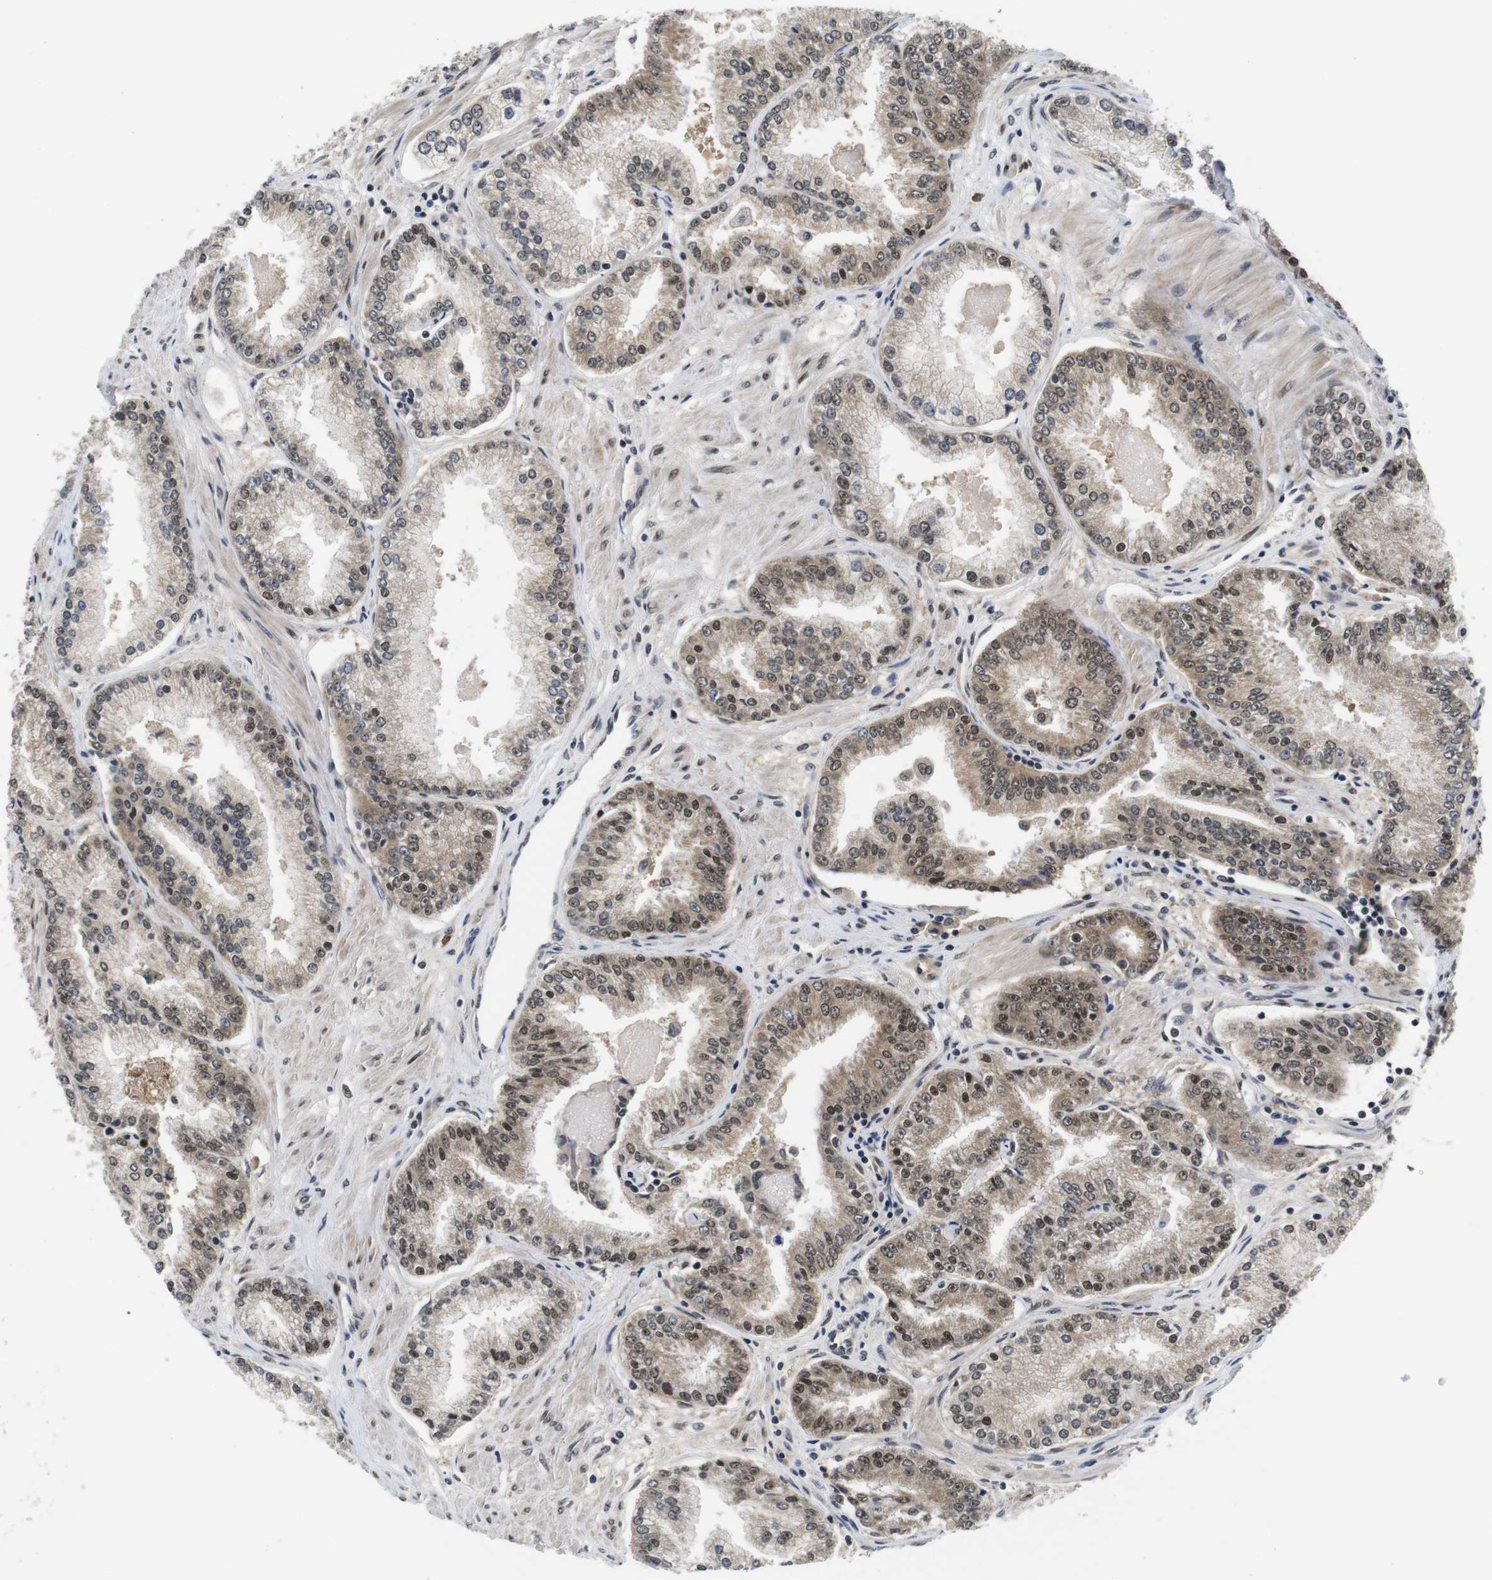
{"staining": {"intensity": "moderate", "quantity": ">75%", "location": "cytoplasmic/membranous,nuclear"}, "tissue": "prostate cancer", "cell_type": "Tumor cells", "image_type": "cancer", "snomed": [{"axis": "morphology", "description": "Adenocarcinoma, High grade"}, {"axis": "topography", "description": "Prostate"}], "caption": "IHC image of prostate high-grade adenocarcinoma stained for a protein (brown), which demonstrates medium levels of moderate cytoplasmic/membranous and nuclear staining in approximately >75% of tumor cells.", "gene": "ZBTB46", "patient": {"sex": "male", "age": 61}}